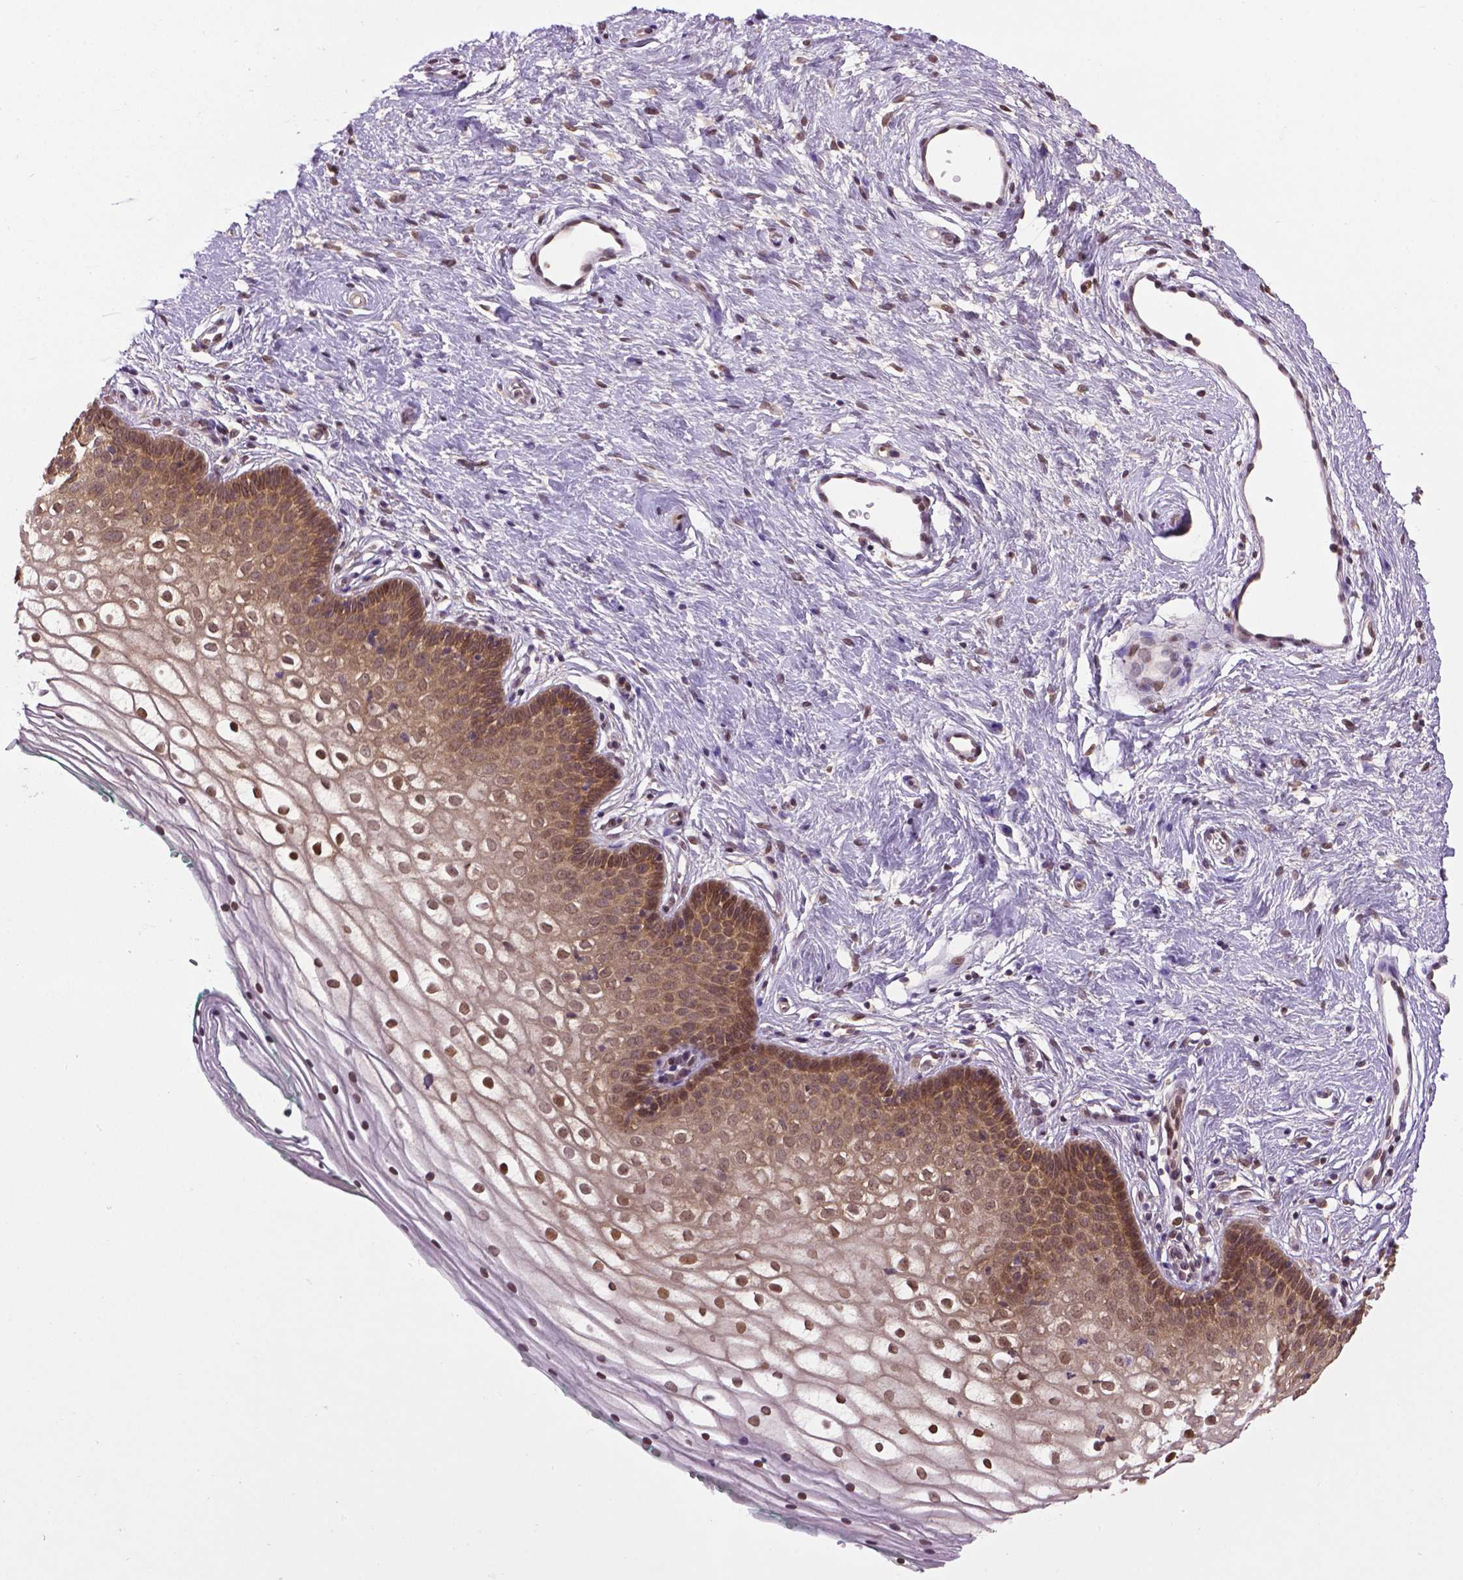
{"staining": {"intensity": "moderate", "quantity": ">75%", "location": "nuclear"}, "tissue": "vagina", "cell_type": "Squamous epithelial cells", "image_type": "normal", "snomed": [{"axis": "morphology", "description": "Normal tissue, NOS"}, {"axis": "topography", "description": "Vagina"}], "caption": "IHC photomicrograph of normal vagina: human vagina stained using immunohistochemistry (IHC) displays medium levels of moderate protein expression localized specifically in the nuclear of squamous epithelial cells, appearing as a nuclear brown color.", "gene": "ENSG00000289700", "patient": {"sex": "female", "age": 36}}